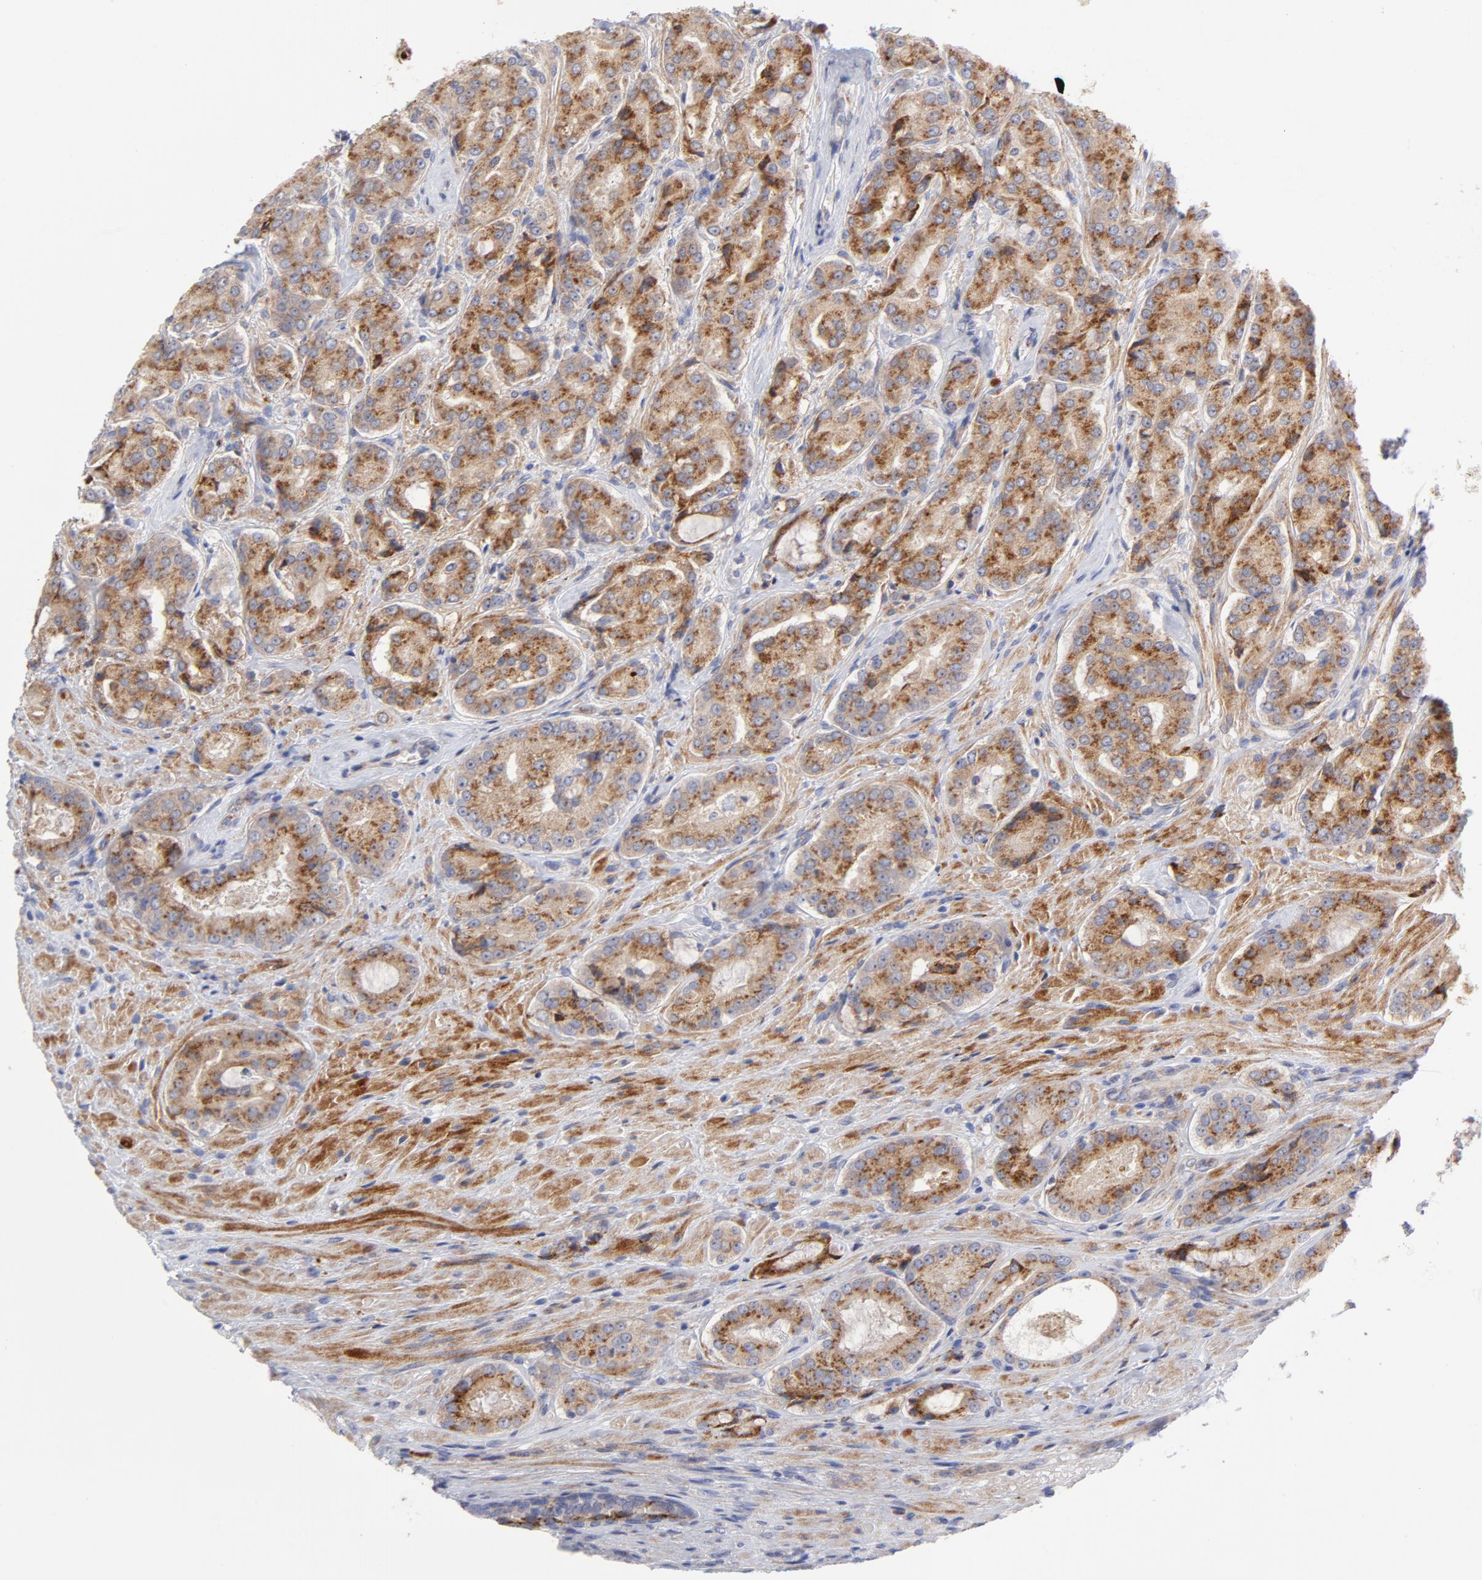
{"staining": {"intensity": "moderate", "quantity": ">75%", "location": "cytoplasmic/membranous"}, "tissue": "prostate cancer", "cell_type": "Tumor cells", "image_type": "cancer", "snomed": [{"axis": "morphology", "description": "Adenocarcinoma, High grade"}, {"axis": "topography", "description": "Prostate"}], "caption": "The photomicrograph exhibits staining of prostate adenocarcinoma (high-grade), revealing moderate cytoplasmic/membranous protein expression (brown color) within tumor cells. The staining was performed using DAB (3,3'-diaminobenzidine) to visualize the protein expression in brown, while the nuclei were stained in blue with hematoxylin (Magnification: 20x).", "gene": "RAPGEF3", "patient": {"sex": "male", "age": 72}}